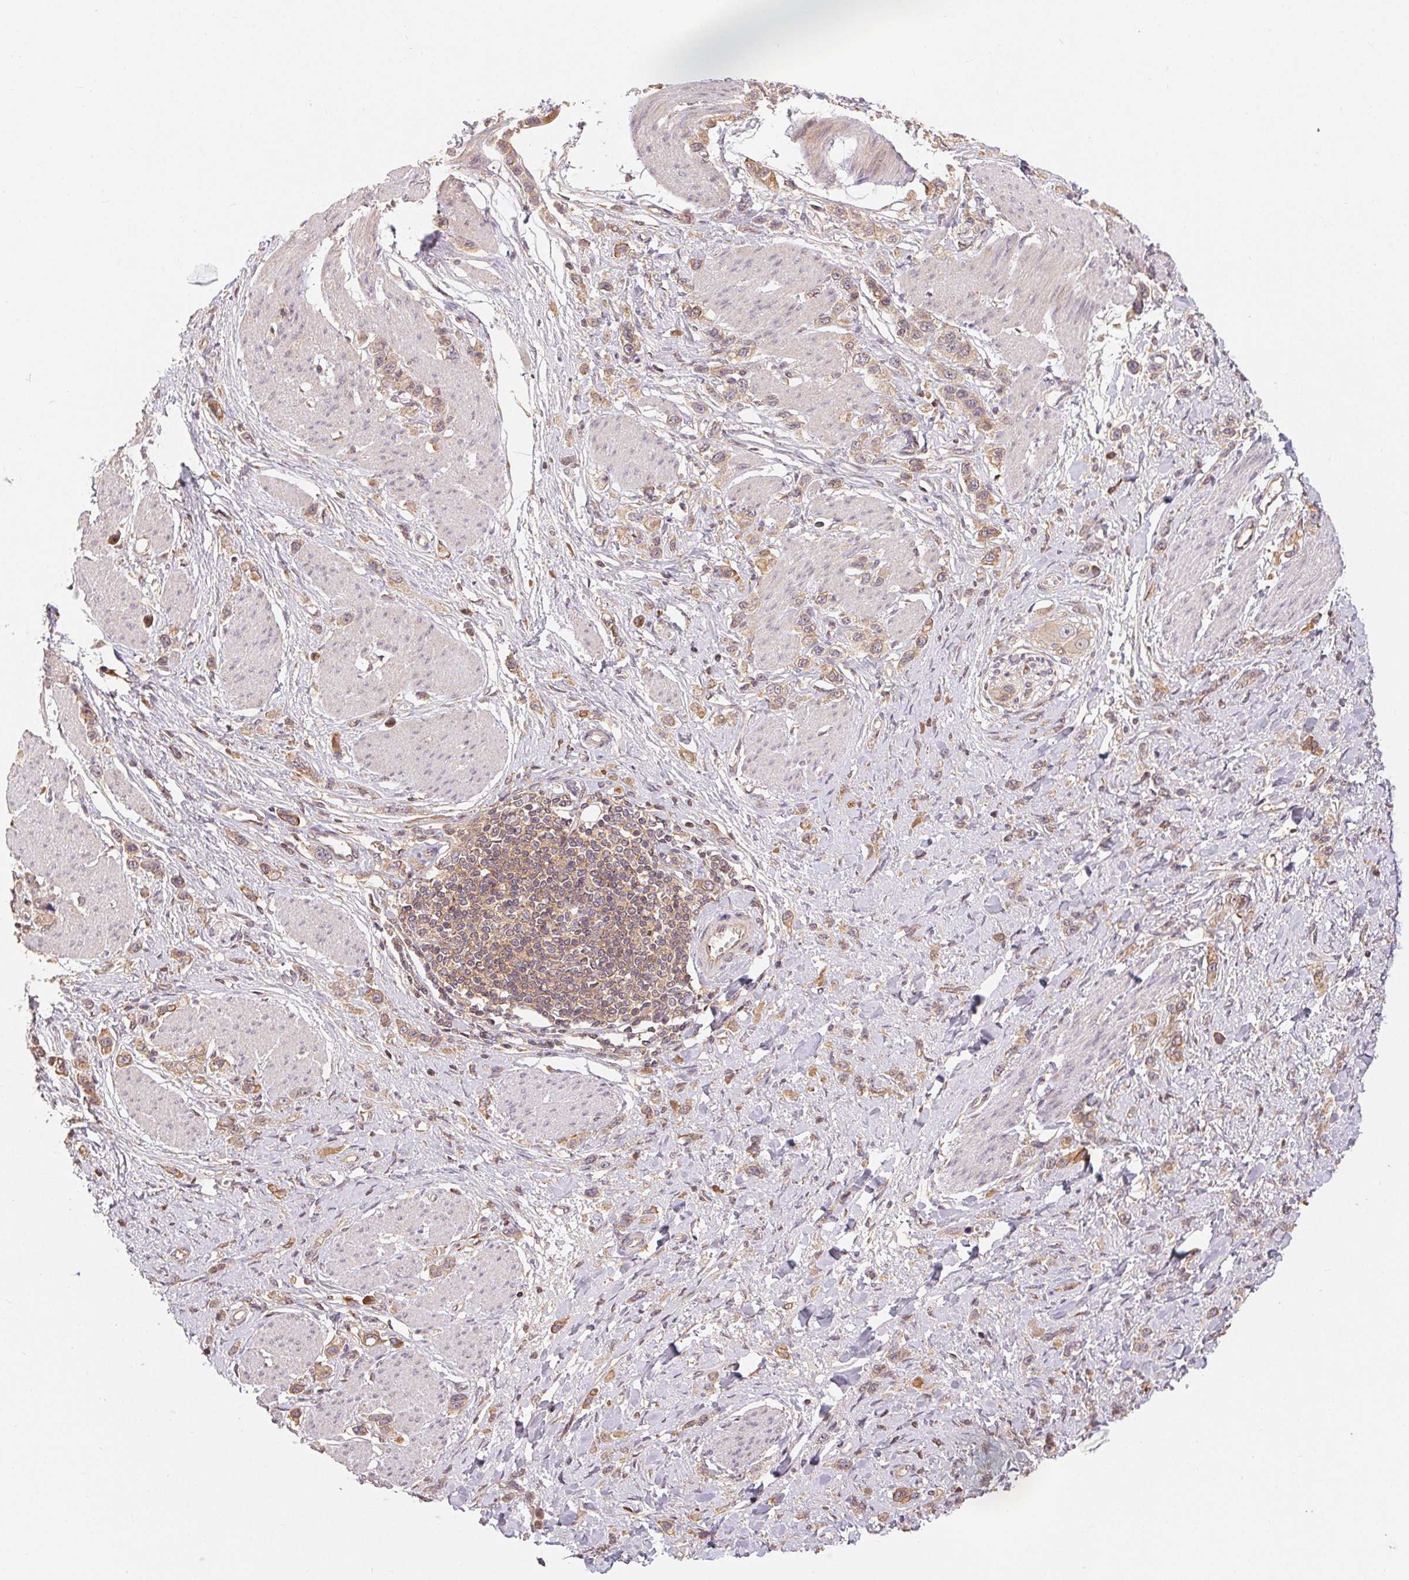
{"staining": {"intensity": "weak", "quantity": ">75%", "location": "cytoplasmic/membranous"}, "tissue": "stomach cancer", "cell_type": "Tumor cells", "image_type": "cancer", "snomed": [{"axis": "morphology", "description": "Adenocarcinoma, NOS"}, {"axis": "topography", "description": "Stomach"}], "caption": "High-magnification brightfield microscopy of stomach cancer (adenocarcinoma) stained with DAB (3,3'-diaminobenzidine) (brown) and counterstained with hematoxylin (blue). tumor cells exhibit weak cytoplasmic/membranous expression is present in approximately>75% of cells.", "gene": "MAPKAPK2", "patient": {"sex": "female", "age": 65}}